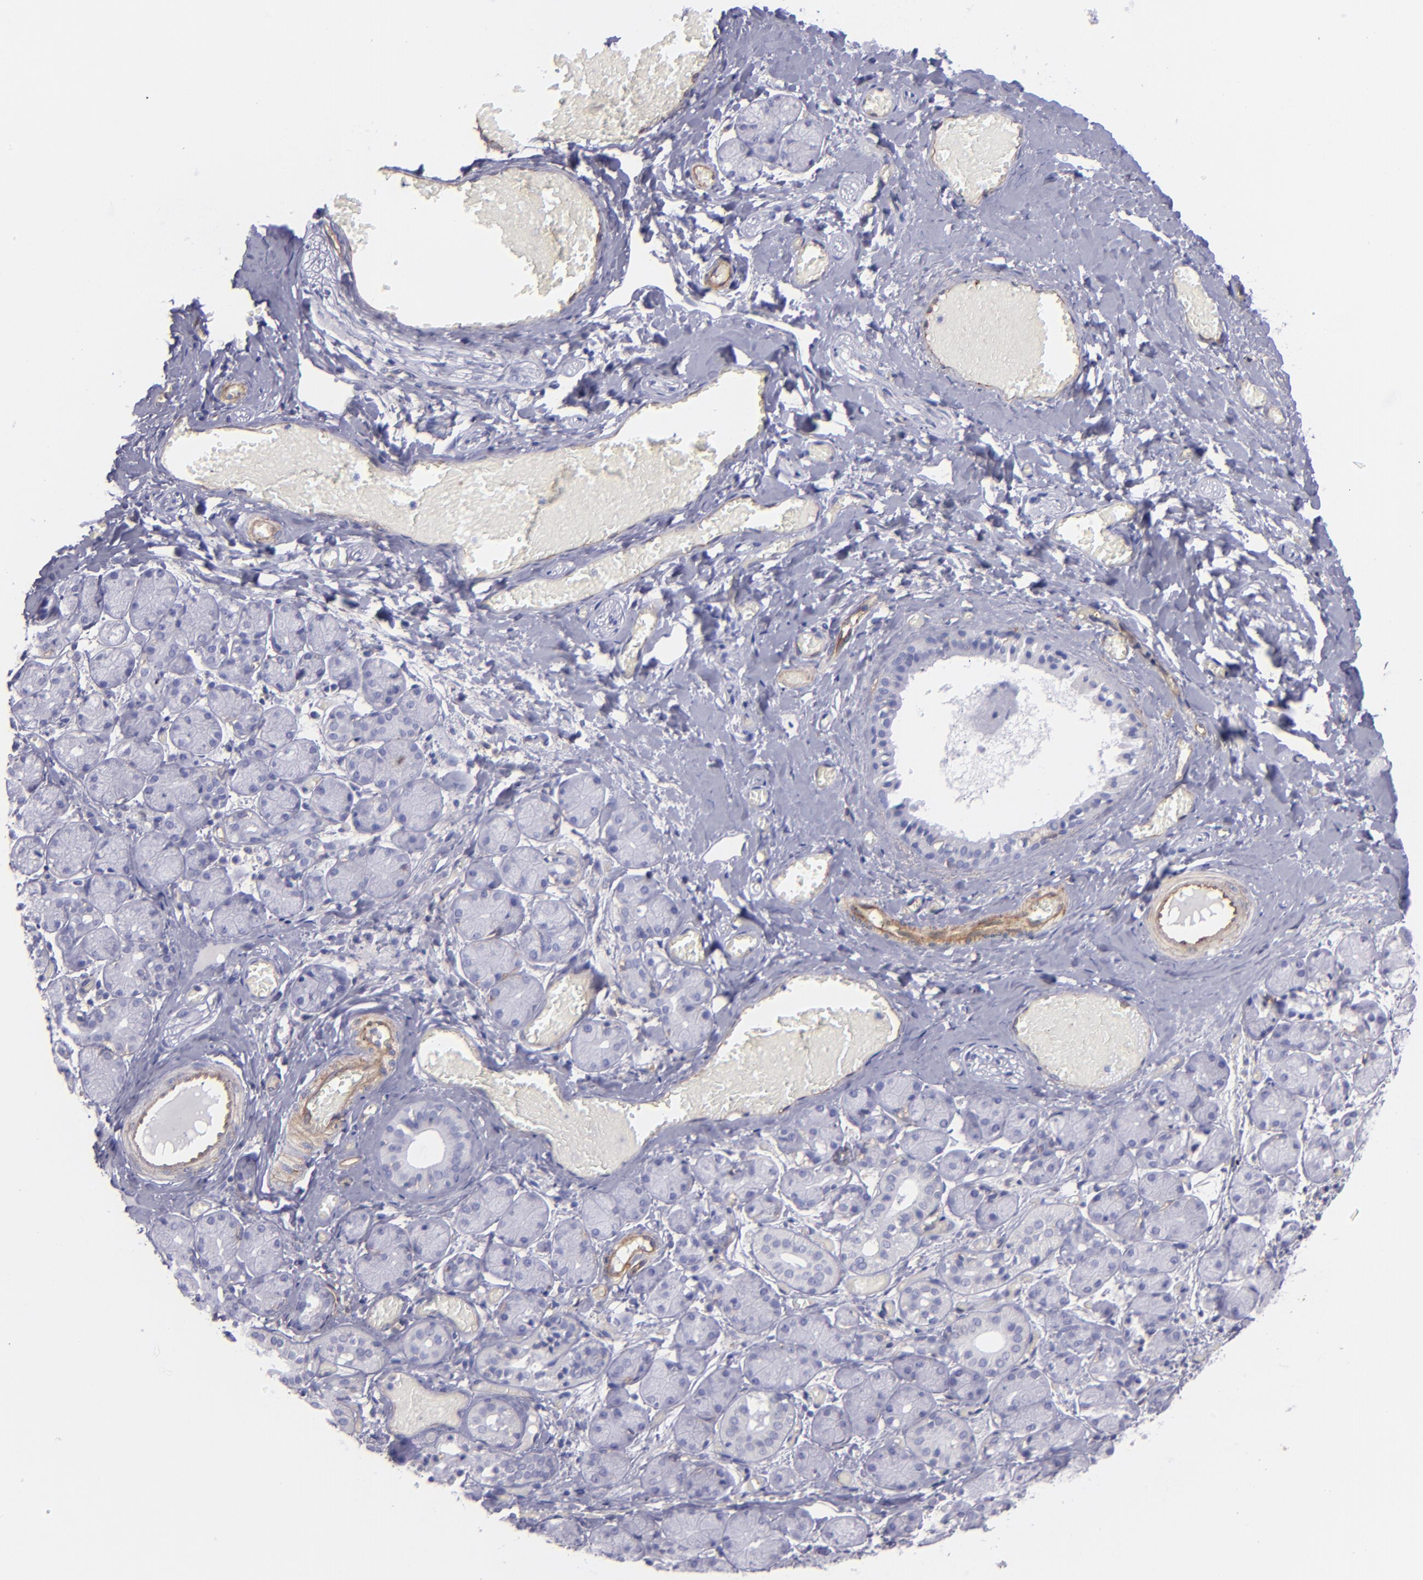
{"staining": {"intensity": "negative", "quantity": "none", "location": "none"}, "tissue": "salivary gland", "cell_type": "Glandular cells", "image_type": "normal", "snomed": [{"axis": "morphology", "description": "Normal tissue, NOS"}, {"axis": "topography", "description": "Salivary gland"}], "caption": "High power microscopy histopathology image of an IHC image of benign salivary gland, revealing no significant expression in glandular cells. (Brightfield microscopy of DAB (3,3'-diaminobenzidine) immunohistochemistry (IHC) at high magnification).", "gene": "ENTPD1", "patient": {"sex": "female", "age": 24}}